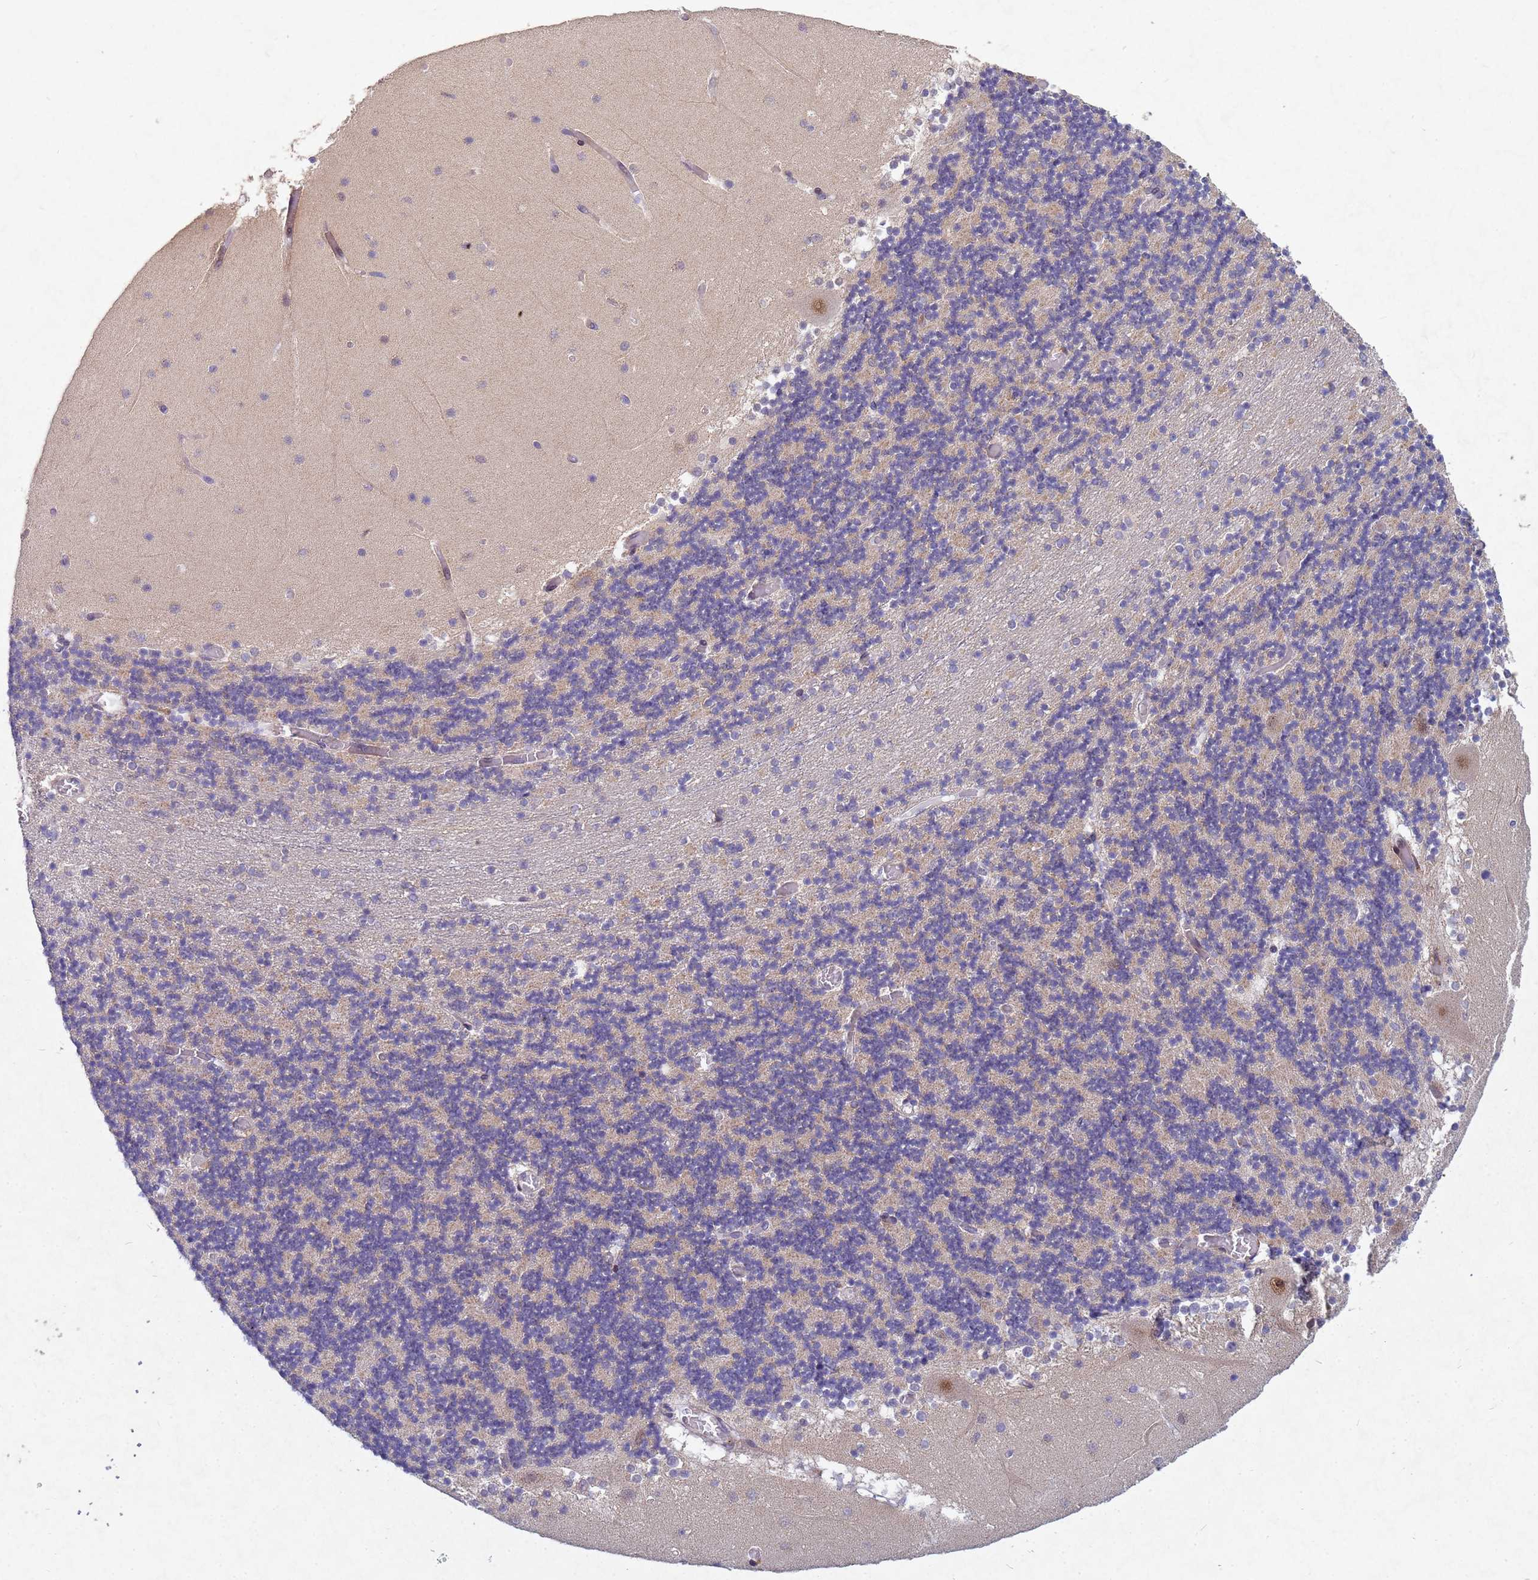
{"staining": {"intensity": "negative", "quantity": "none", "location": "none"}, "tissue": "cerebellum", "cell_type": "Cells in granular layer", "image_type": "normal", "snomed": [{"axis": "morphology", "description": "Normal tissue, NOS"}, {"axis": "topography", "description": "Cerebellum"}], "caption": "DAB (3,3'-diaminobenzidine) immunohistochemical staining of benign human cerebellum reveals no significant expression in cells in granular layer.", "gene": "TNPO2", "patient": {"sex": "female", "age": 28}}